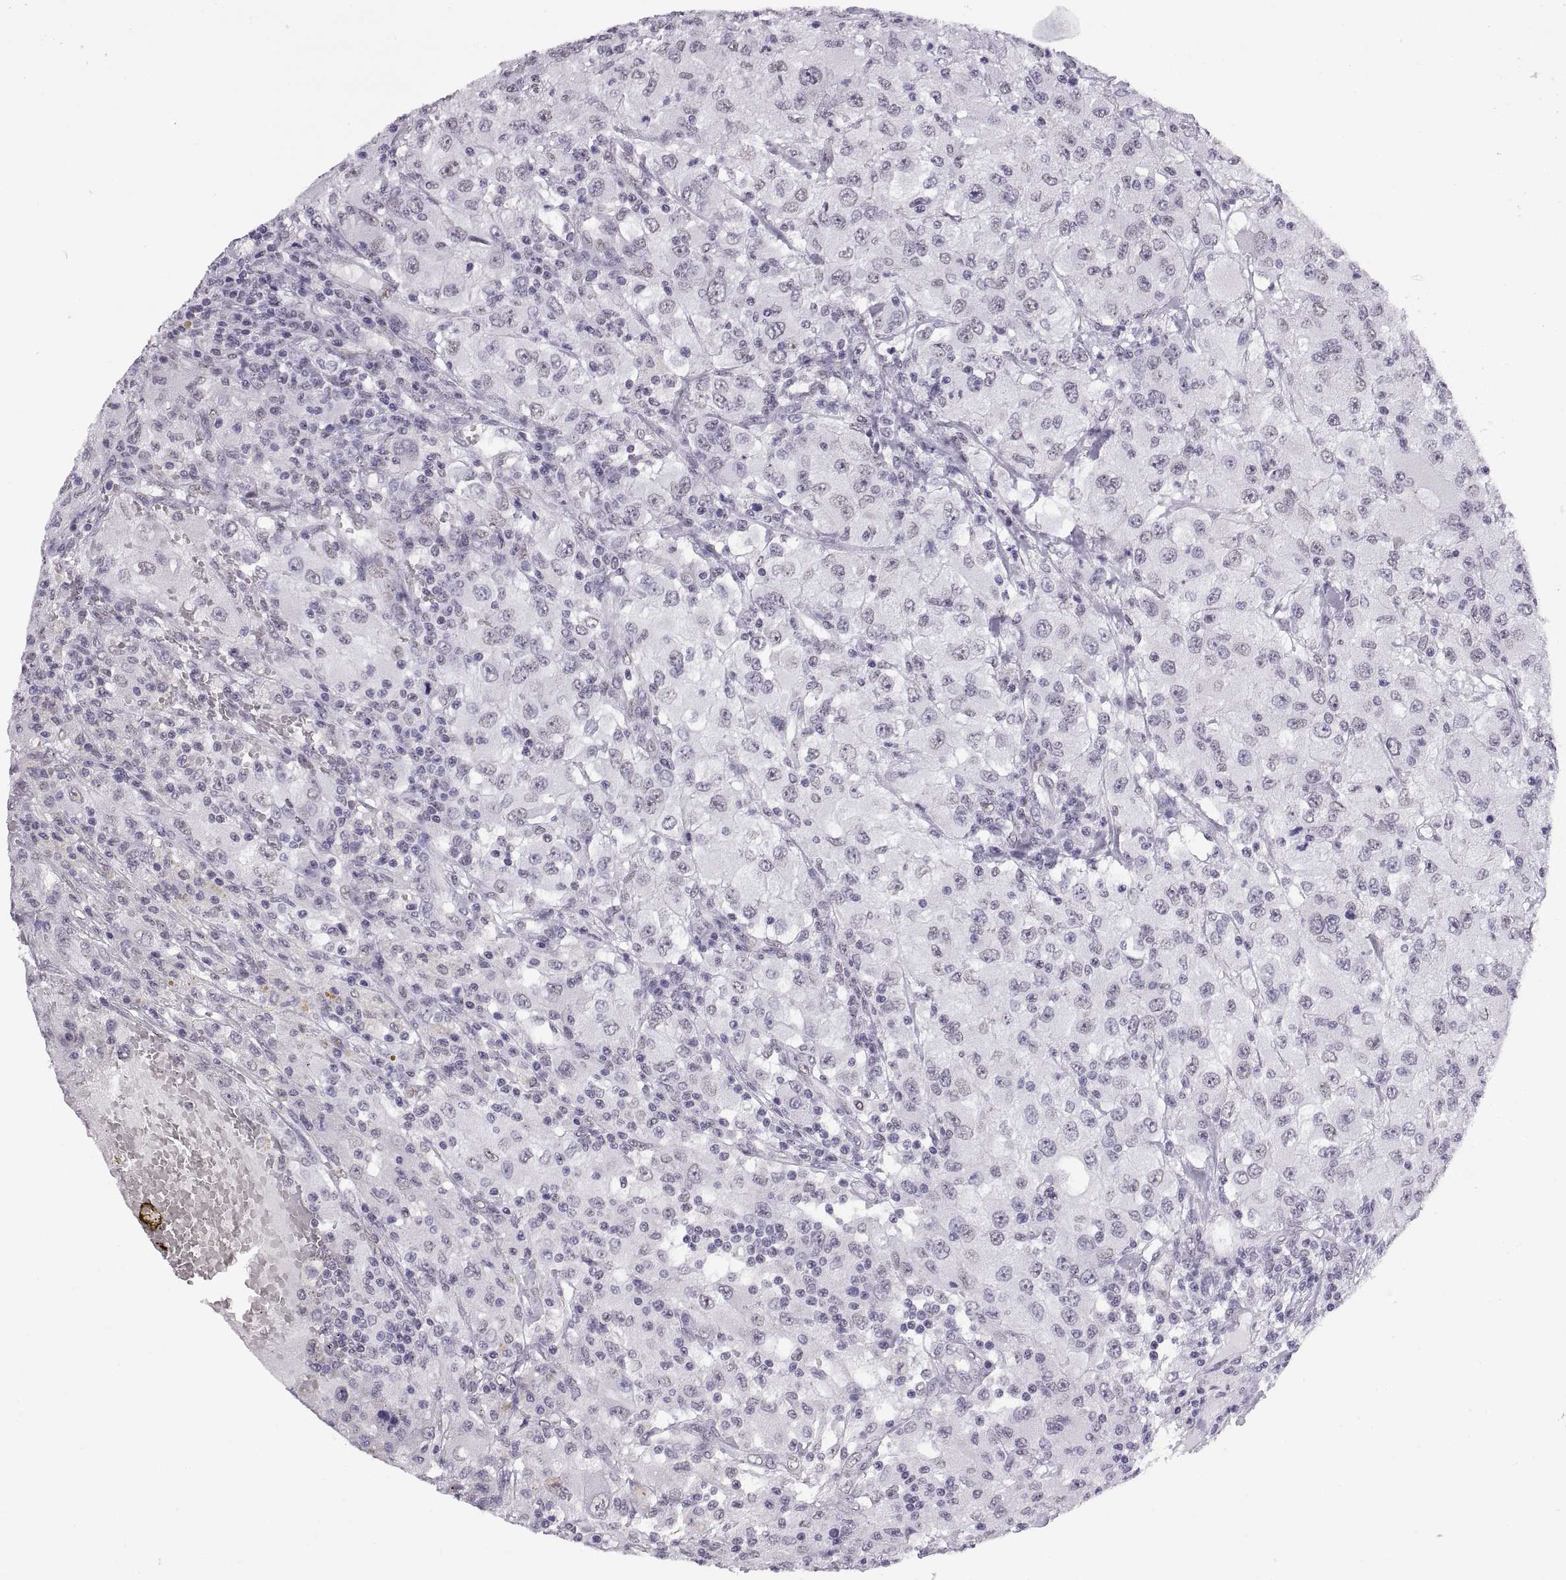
{"staining": {"intensity": "negative", "quantity": "none", "location": "none"}, "tissue": "renal cancer", "cell_type": "Tumor cells", "image_type": "cancer", "snomed": [{"axis": "morphology", "description": "Adenocarcinoma, NOS"}, {"axis": "topography", "description": "Kidney"}], "caption": "High power microscopy image of an immunohistochemistry photomicrograph of renal cancer (adenocarcinoma), revealing no significant staining in tumor cells. (Brightfield microscopy of DAB immunohistochemistry (IHC) at high magnification).", "gene": "CARTPT", "patient": {"sex": "female", "age": 67}}